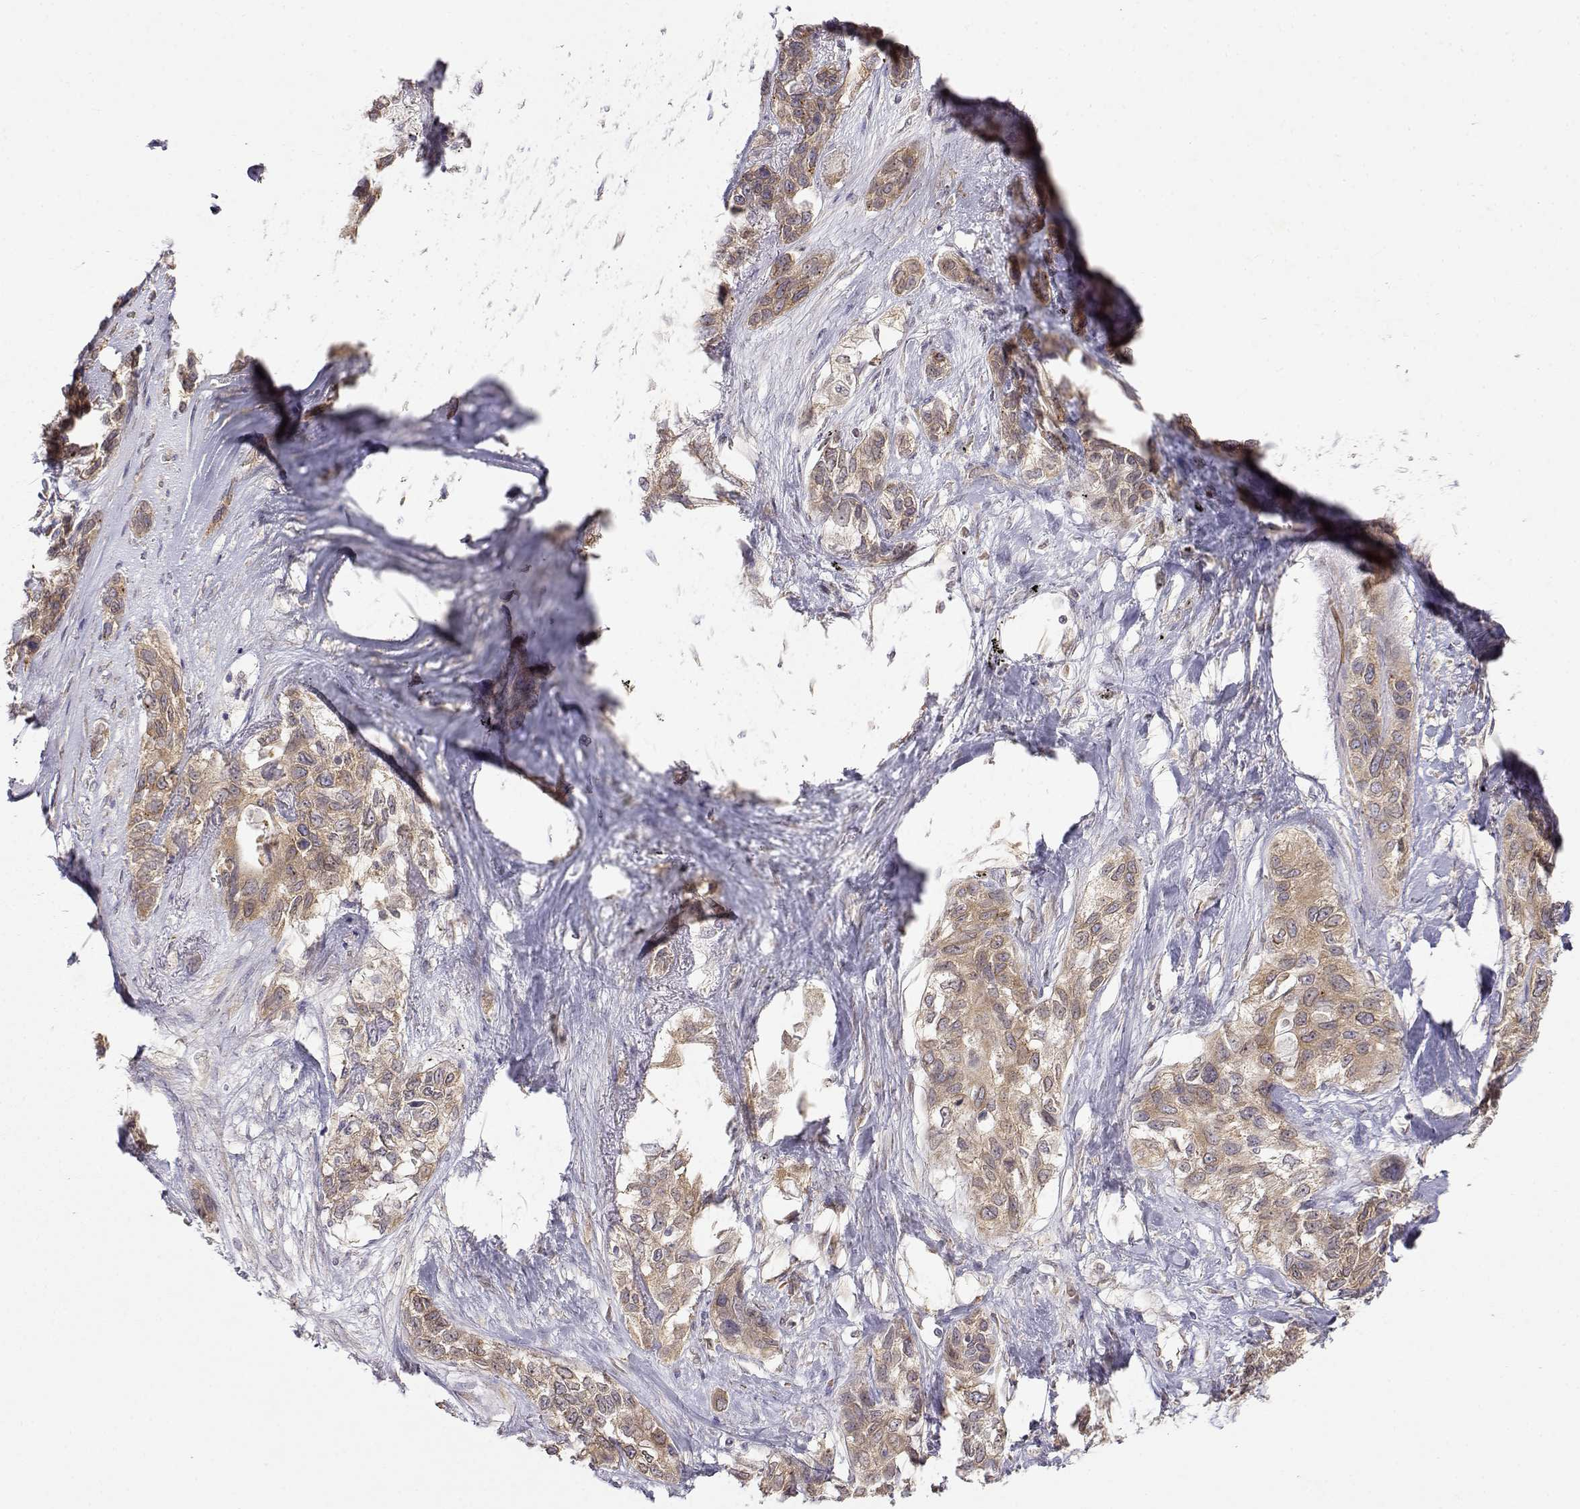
{"staining": {"intensity": "weak", "quantity": ">75%", "location": "cytoplasmic/membranous"}, "tissue": "lung cancer", "cell_type": "Tumor cells", "image_type": "cancer", "snomed": [{"axis": "morphology", "description": "Squamous cell carcinoma, NOS"}, {"axis": "topography", "description": "Lung"}], "caption": "About >75% of tumor cells in lung cancer (squamous cell carcinoma) demonstrate weak cytoplasmic/membranous protein expression as visualized by brown immunohistochemical staining.", "gene": "PAIP1", "patient": {"sex": "female", "age": 70}}